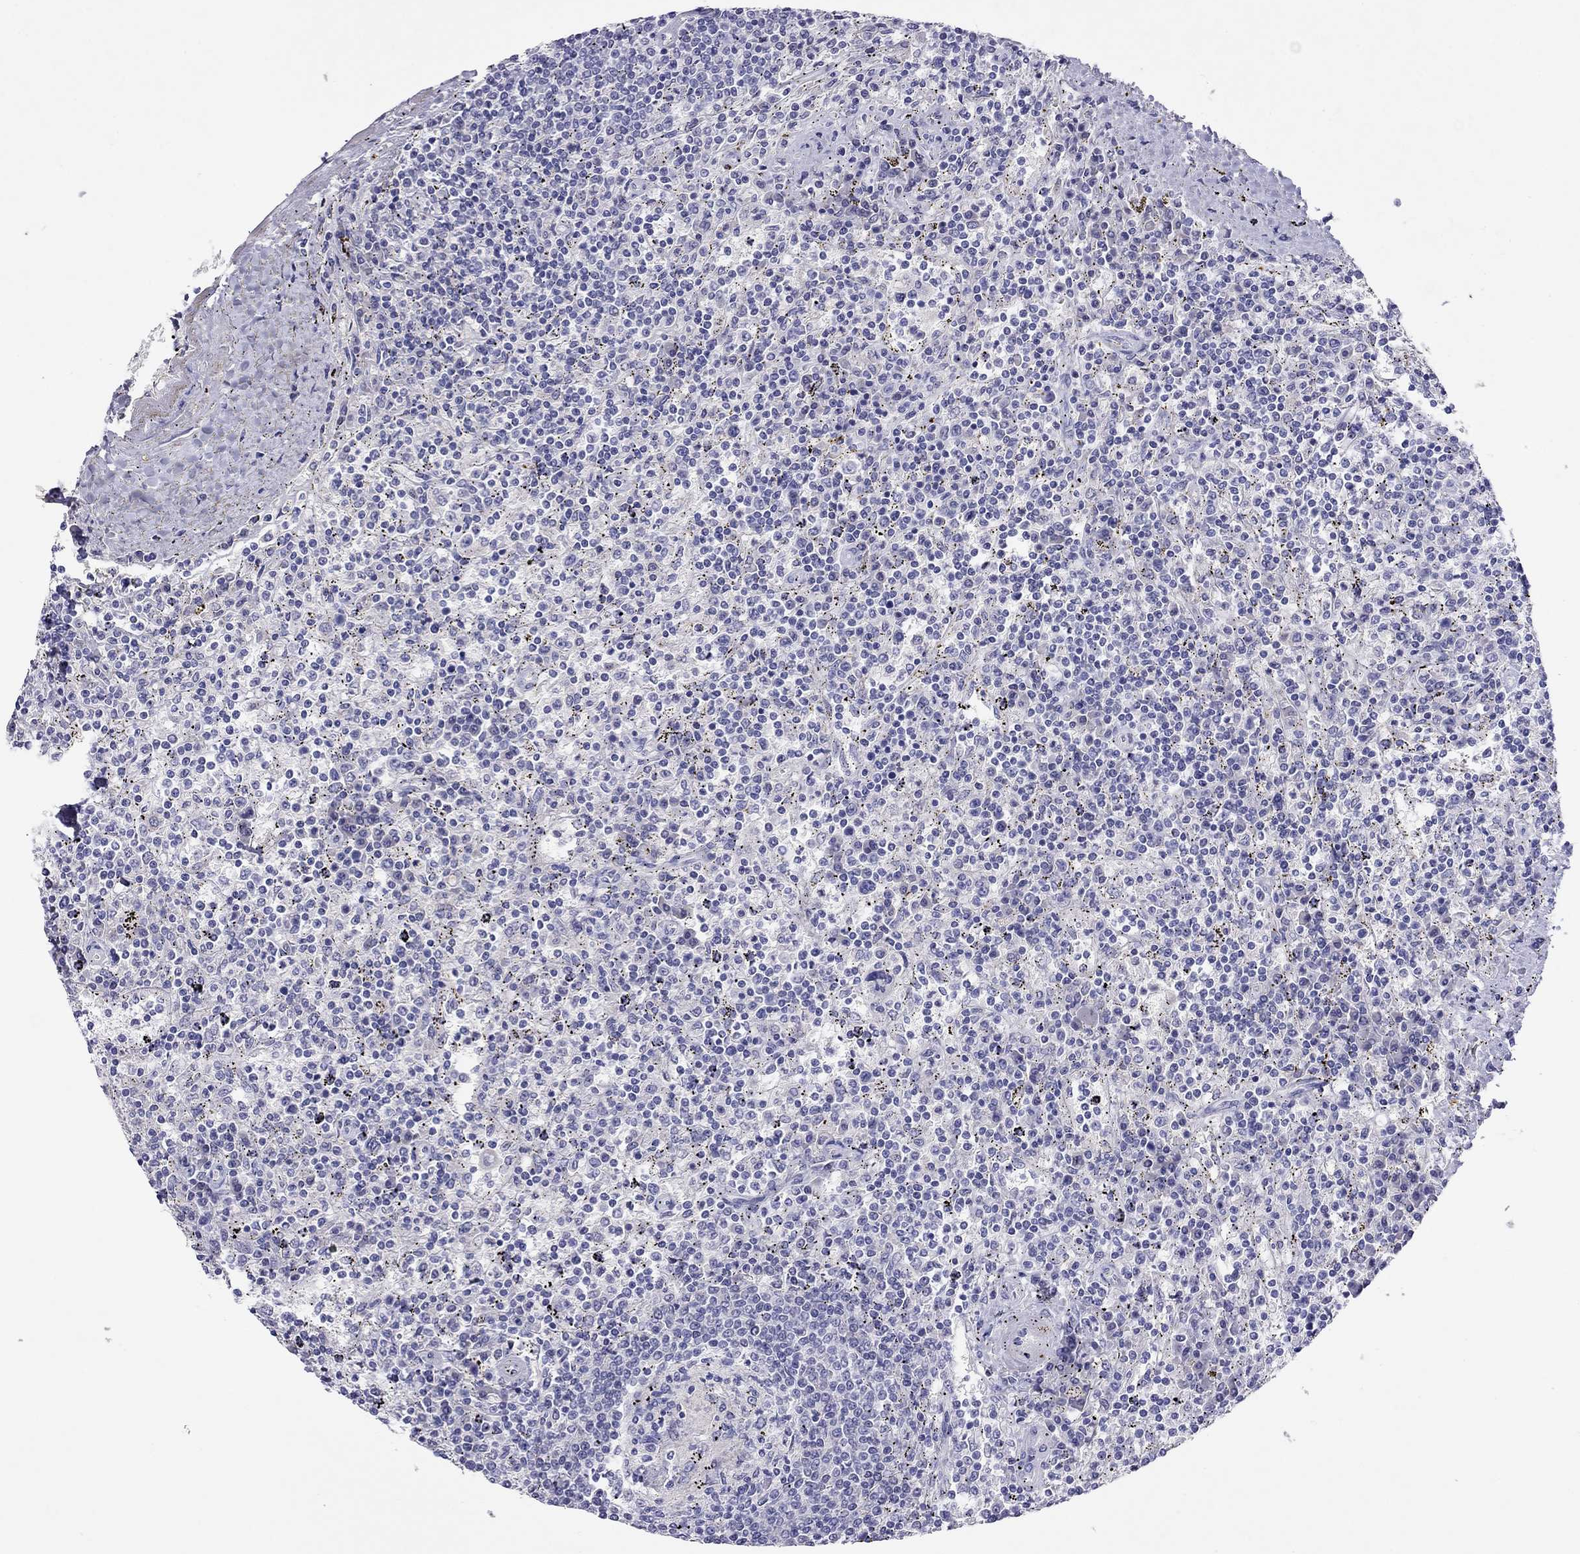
{"staining": {"intensity": "negative", "quantity": "none", "location": "none"}, "tissue": "lymphoma", "cell_type": "Tumor cells", "image_type": "cancer", "snomed": [{"axis": "morphology", "description": "Malignant lymphoma, non-Hodgkin's type, Low grade"}, {"axis": "topography", "description": "Spleen"}], "caption": "Immunohistochemical staining of malignant lymphoma, non-Hodgkin's type (low-grade) displays no significant positivity in tumor cells.", "gene": "CAPNS2", "patient": {"sex": "male", "age": 62}}